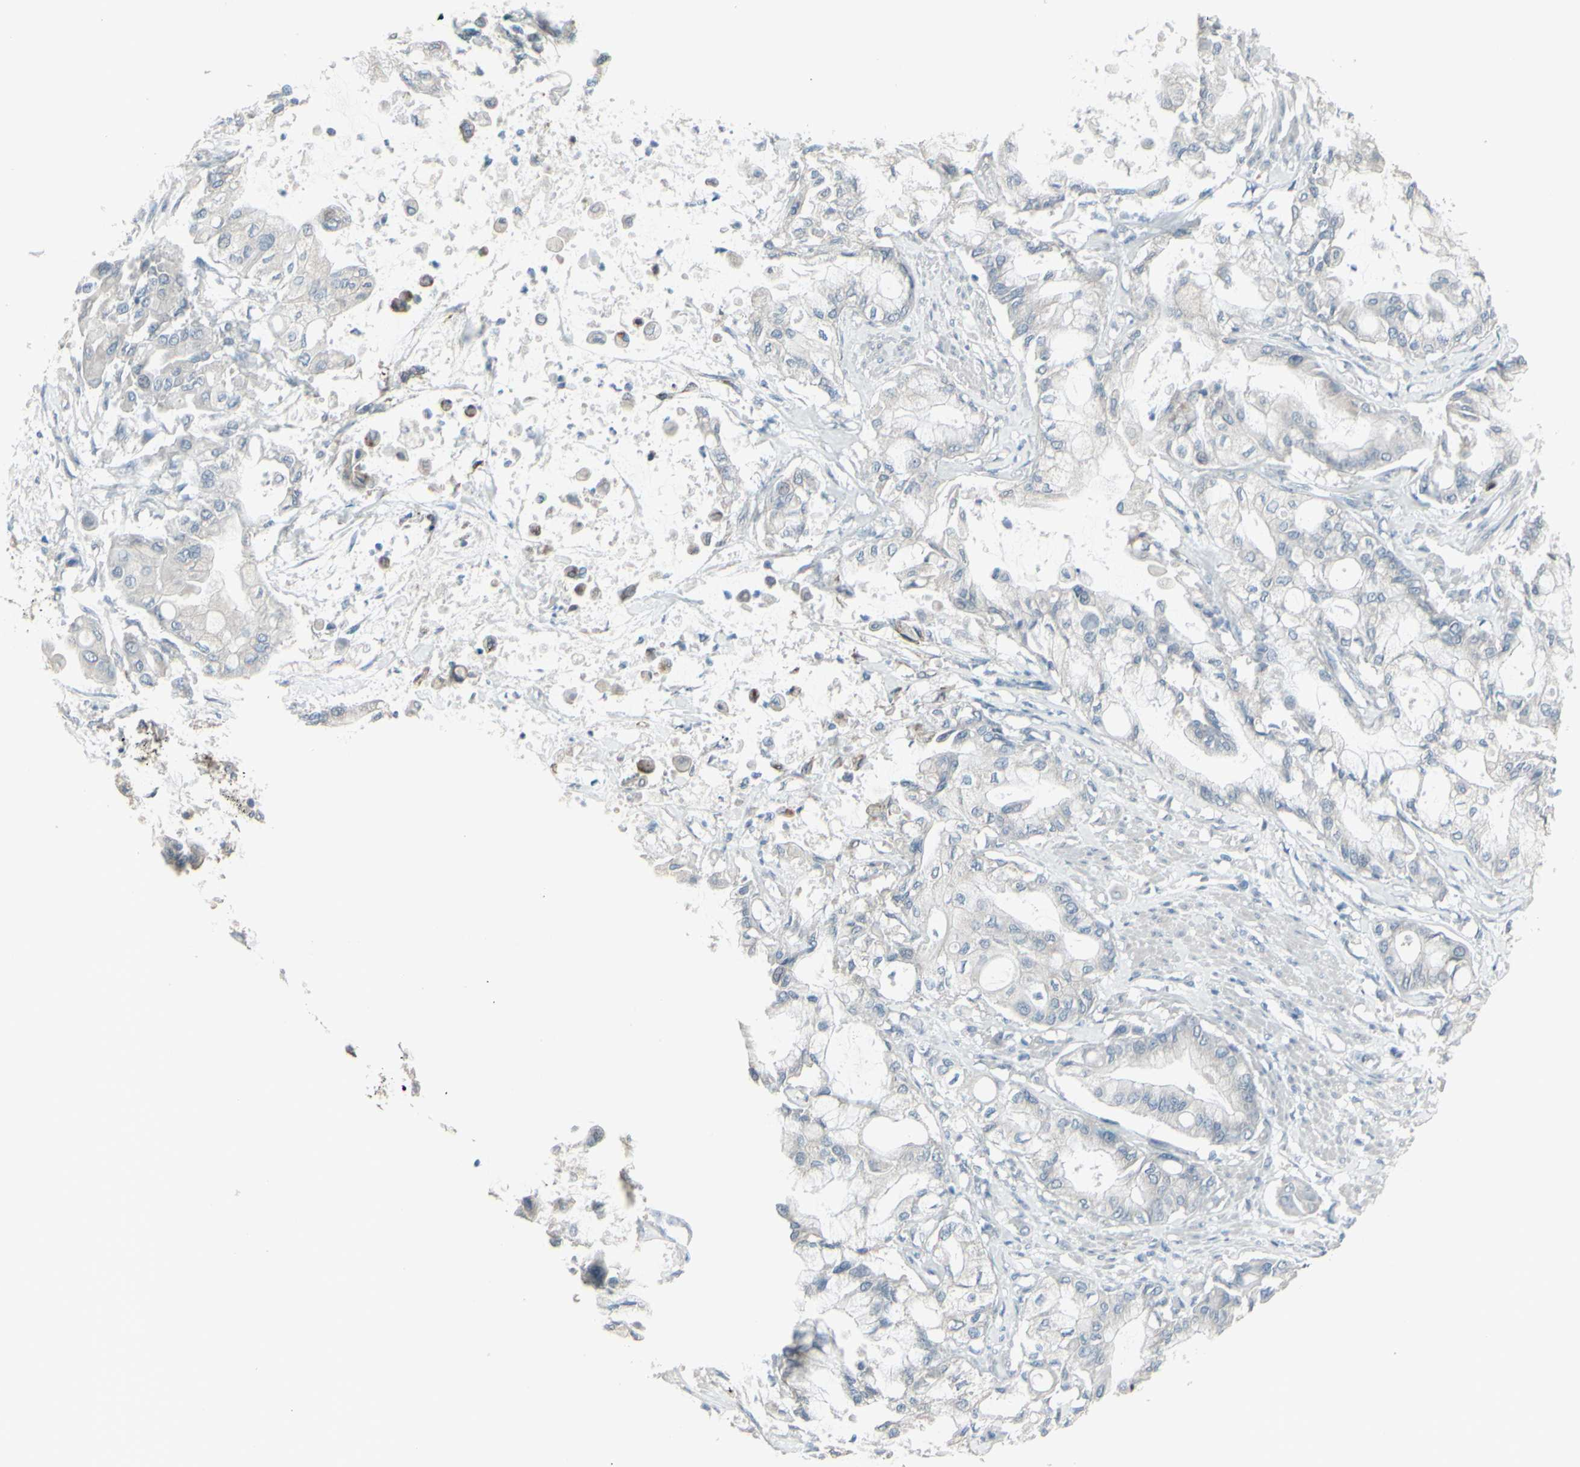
{"staining": {"intensity": "negative", "quantity": "none", "location": "none"}, "tissue": "pancreatic cancer", "cell_type": "Tumor cells", "image_type": "cancer", "snomed": [{"axis": "morphology", "description": "Adenocarcinoma, NOS"}, {"axis": "morphology", "description": "Adenocarcinoma, metastatic, NOS"}, {"axis": "topography", "description": "Lymph node"}, {"axis": "topography", "description": "Pancreas"}, {"axis": "topography", "description": "Duodenum"}], "caption": "There is no significant expression in tumor cells of pancreatic cancer (metastatic adenocarcinoma). (DAB (3,3'-diaminobenzidine) immunohistochemistry visualized using brightfield microscopy, high magnification).", "gene": "CD79B", "patient": {"sex": "female", "age": 64}}